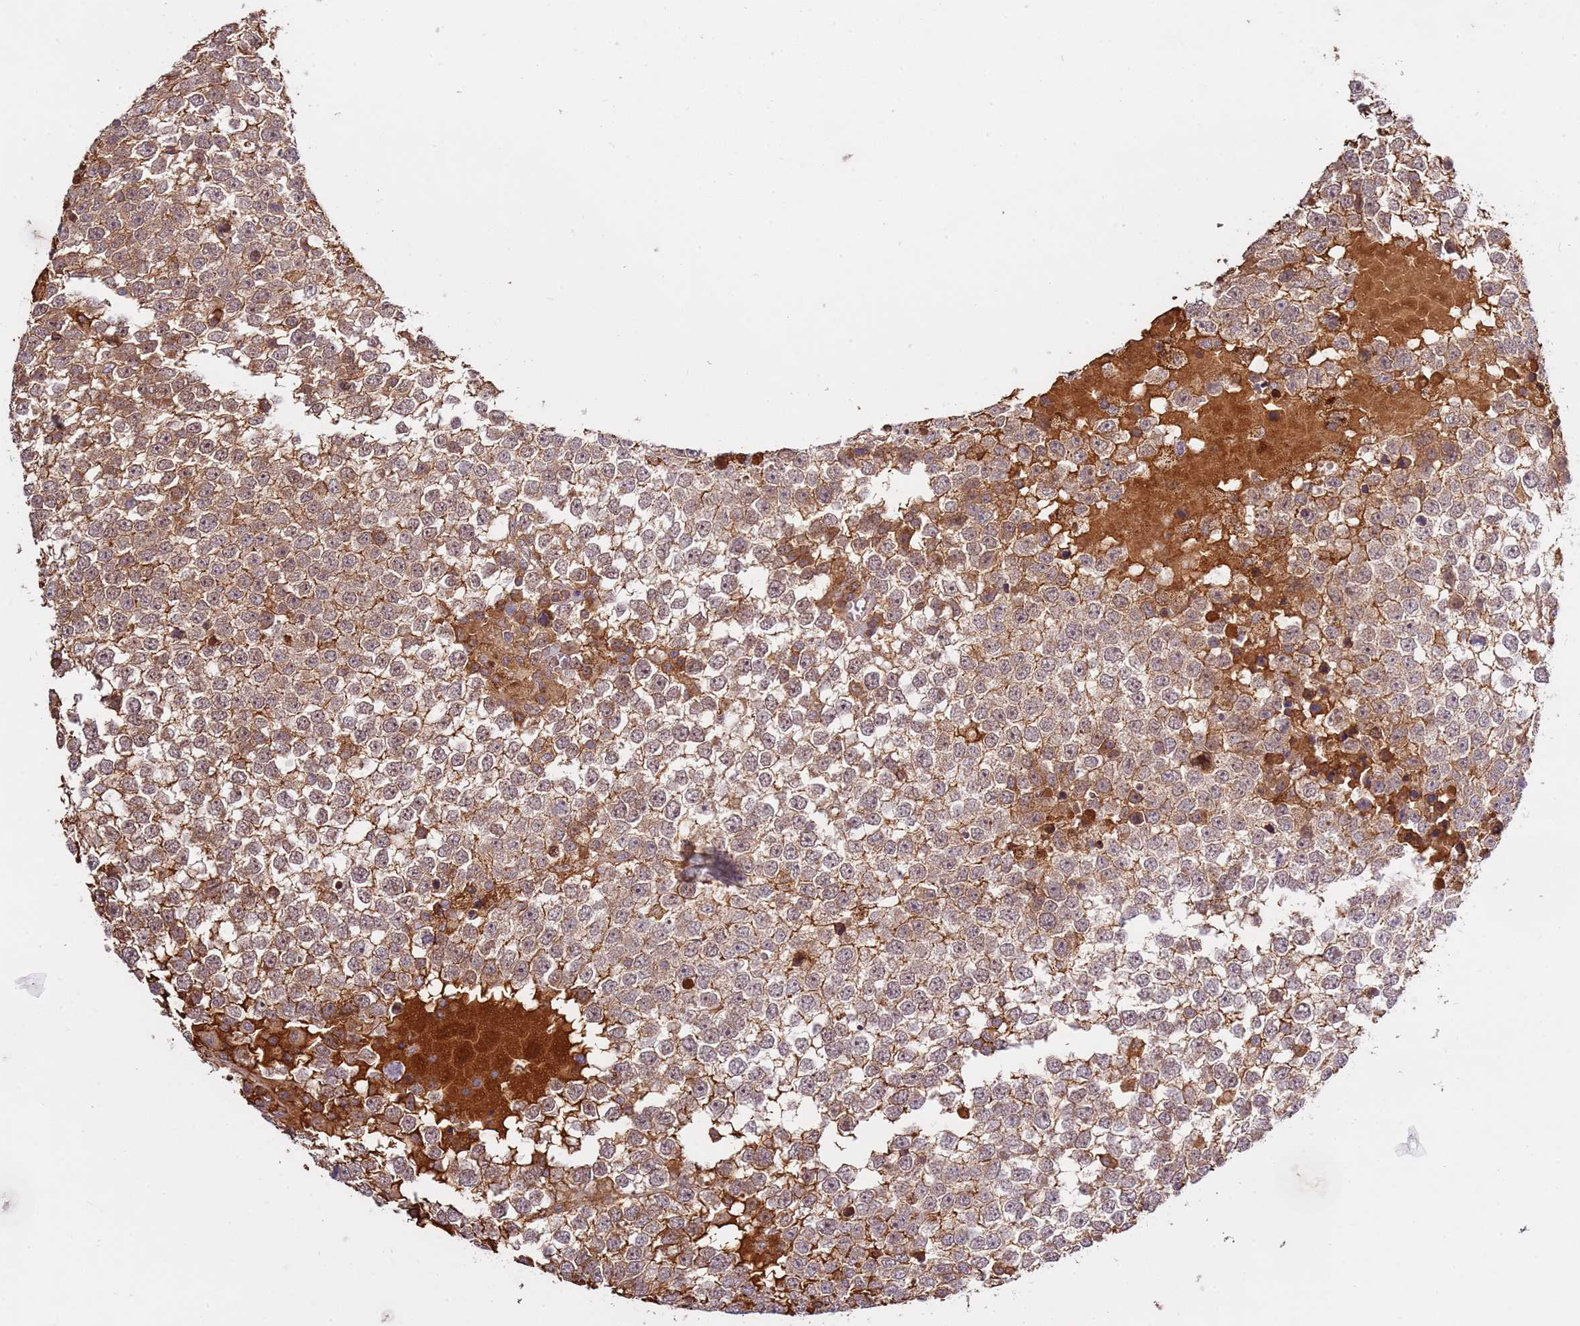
{"staining": {"intensity": "moderate", "quantity": ">75%", "location": "cytoplasmic/membranous,nuclear"}, "tissue": "testis cancer", "cell_type": "Tumor cells", "image_type": "cancer", "snomed": [{"axis": "morphology", "description": "Seminoma, NOS"}, {"axis": "topography", "description": "Testis"}], "caption": "A brown stain highlights moderate cytoplasmic/membranous and nuclear expression of a protein in testis cancer tumor cells.", "gene": "ZNF624", "patient": {"sex": "male", "age": 65}}